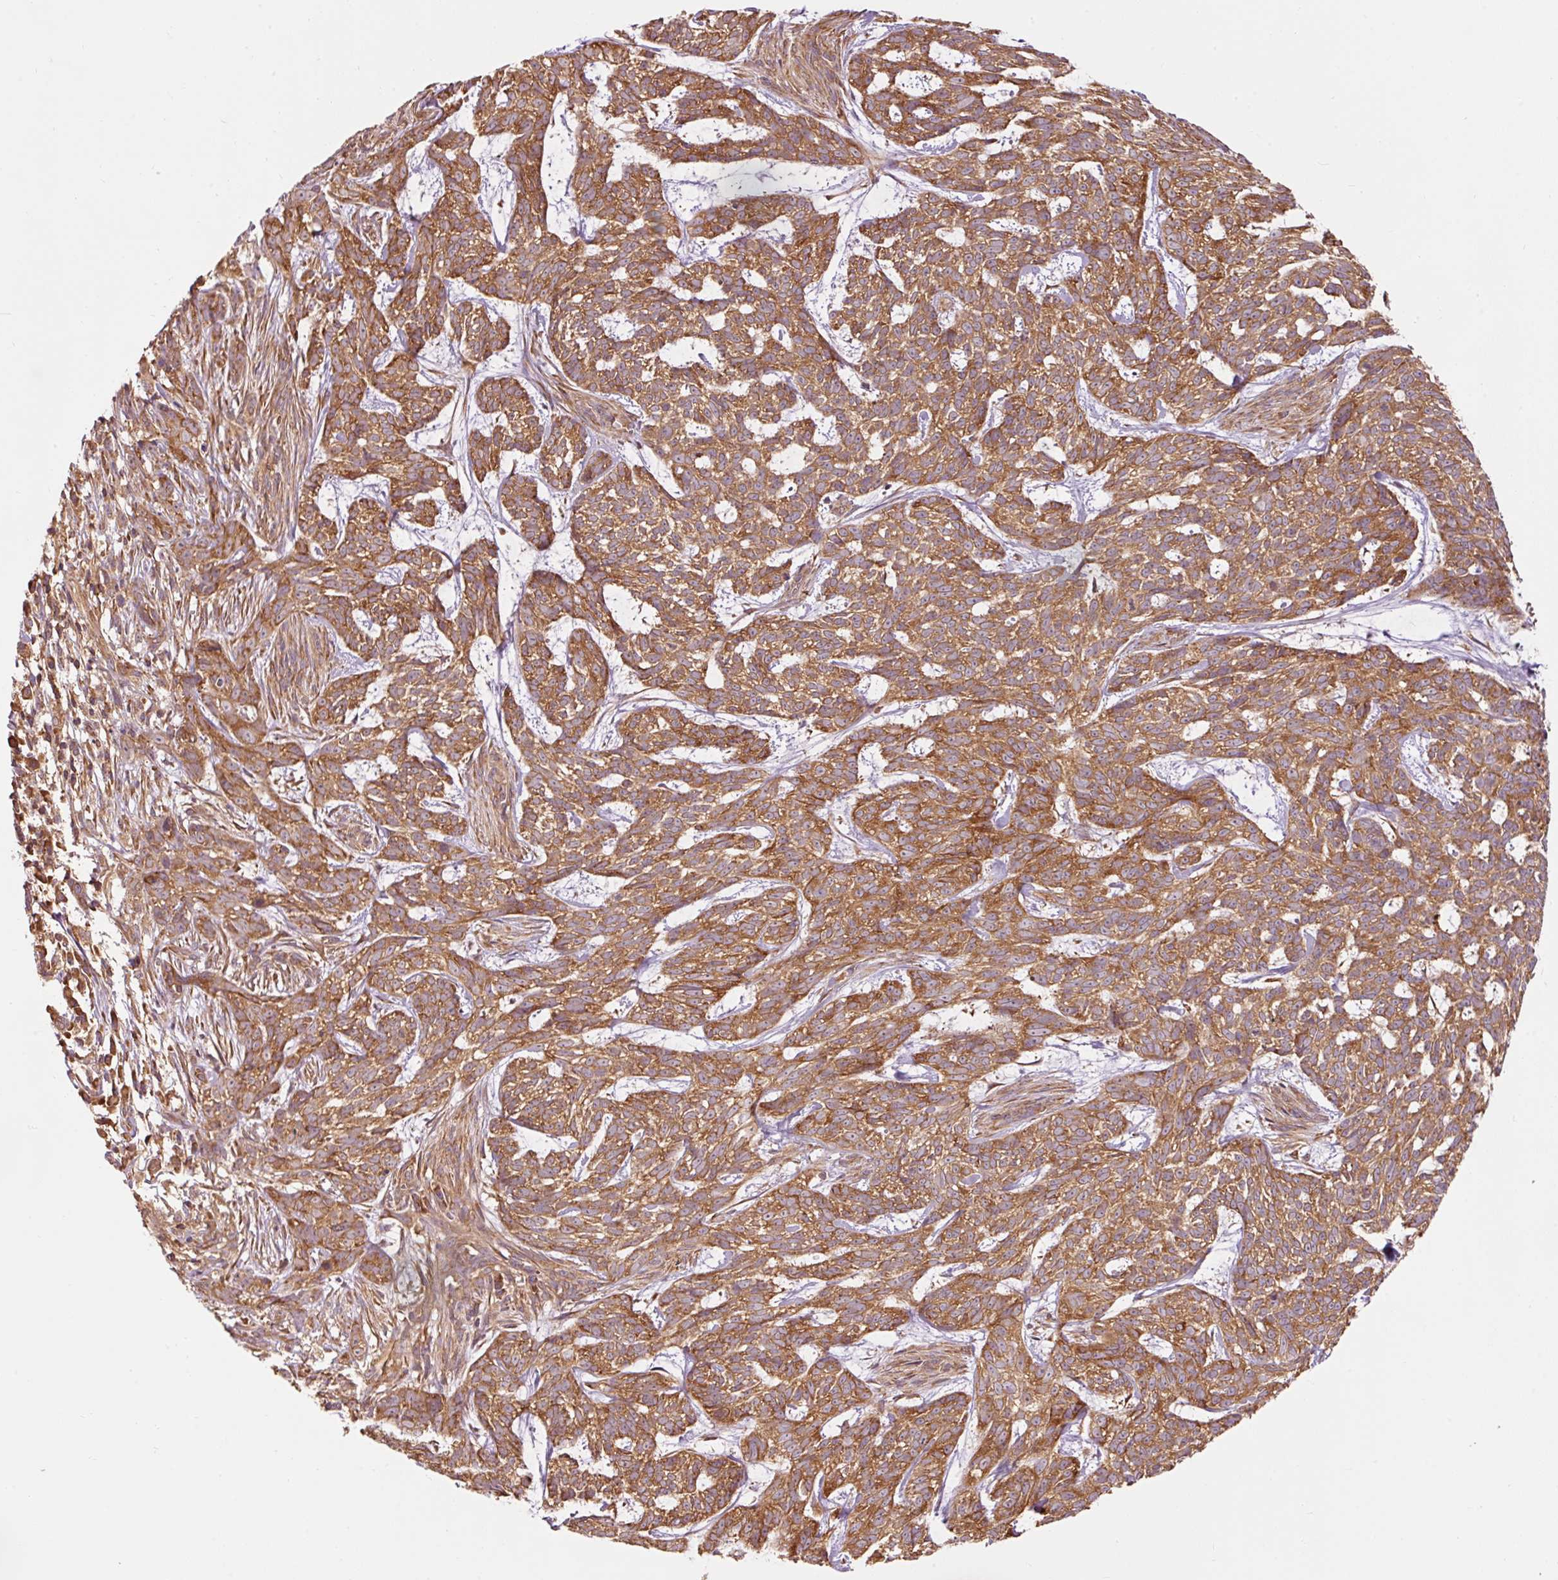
{"staining": {"intensity": "moderate", "quantity": ">75%", "location": "cytoplasmic/membranous"}, "tissue": "skin cancer", "cell_type": "Tumor cells", "image_type": "cancer", "snomed": [{"axis": "morphology", "description": "Basal cell carcinoma"}, {"axis": "topography", "description": "Skin"}], "caption": "Immunohistochemistry (IHC) histopathology image of neoplastic tissue: human skin cancer stained using IHC demonstrates medium levels of moderate protein expression localized specifically in the cytoplasmic/membranous of tumor cells, appearing as a cytoplasmic/membranous brown color.", "gene": "PDAP1", "patient": {"sex": "female", "age": 93}}